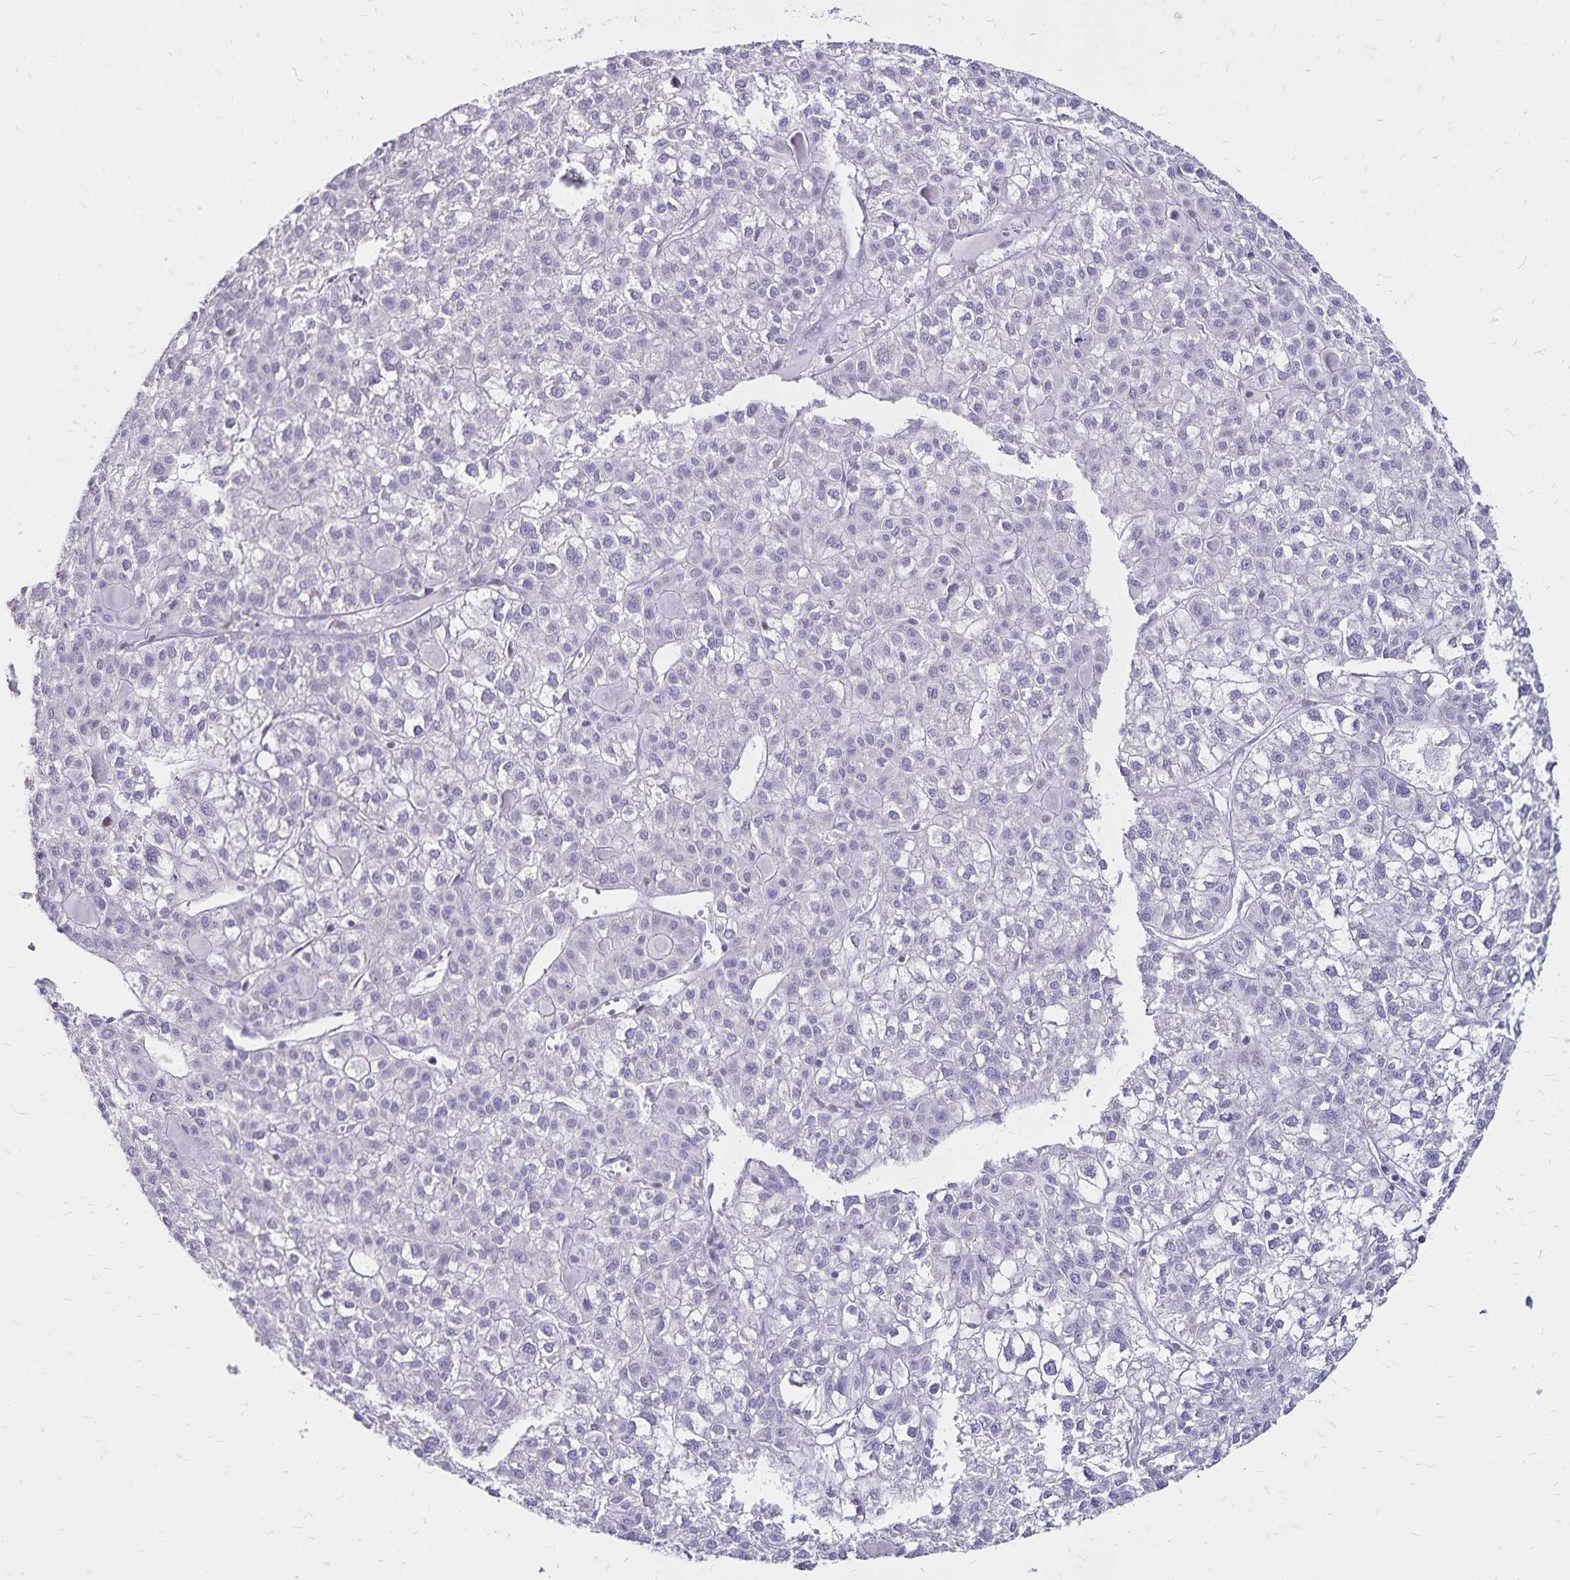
{"staining": {"intensity": "negative", "quantity": "none", "location": "none"}, "tissue": "liver cancer", "cell_type": "Tumor cells", "image_type": "cancer", "snomed": [{"axis": "morphology", "description": "Carcinoma, Hepatocellular, NOS"}, {"axis": "topography", "description": "Liver"}], "caption": "Immunohistochemical staining of human liver cancer (hepatocellular carcinoma) reveals no significant expression in tumor cells.", "gene": "IKZF1", "patient": {"sex": "female", "age": 43}}